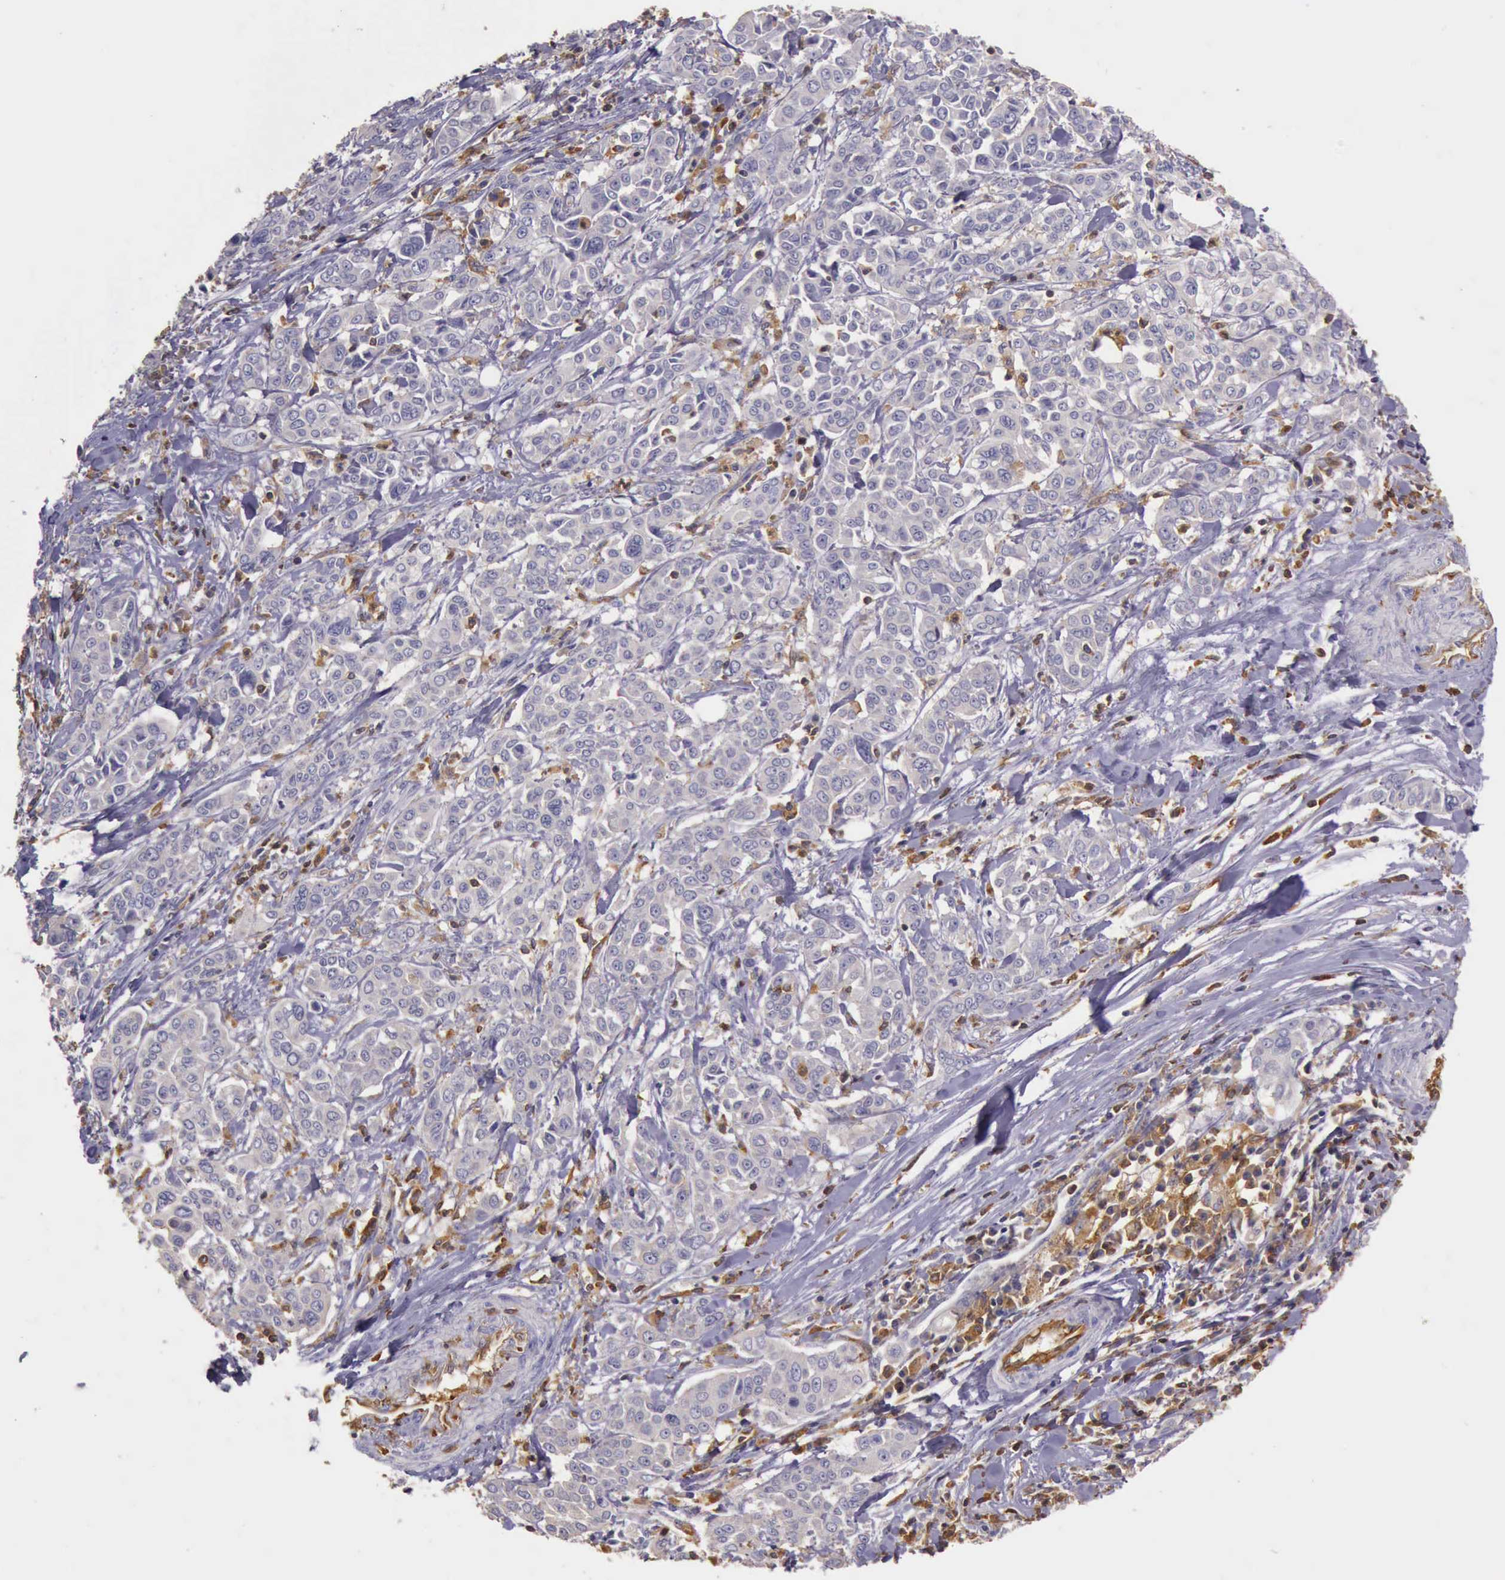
{"staining": {"intensity": "negative", "quantity": "none", "location": "none"}, "tissue": "pancreatic cancer", "cell_type": "Tumor cells", "image_type": "cancer", "snomed": [{"axis": "morphology", "description": "Adenocarcinoma, NOS"}, {"axis": "topography", "description": "Pancreas"}], "caption": "High magnification brightfield microscopy of pancreatic cancer (adenocarcinoma) stained with DAB (brown) and counterstained with hematoxylin (blue): tumor cells show no significant positivity.", "gene": "ARHGAP4", "patient": {"sex": "female", "age": 52}}